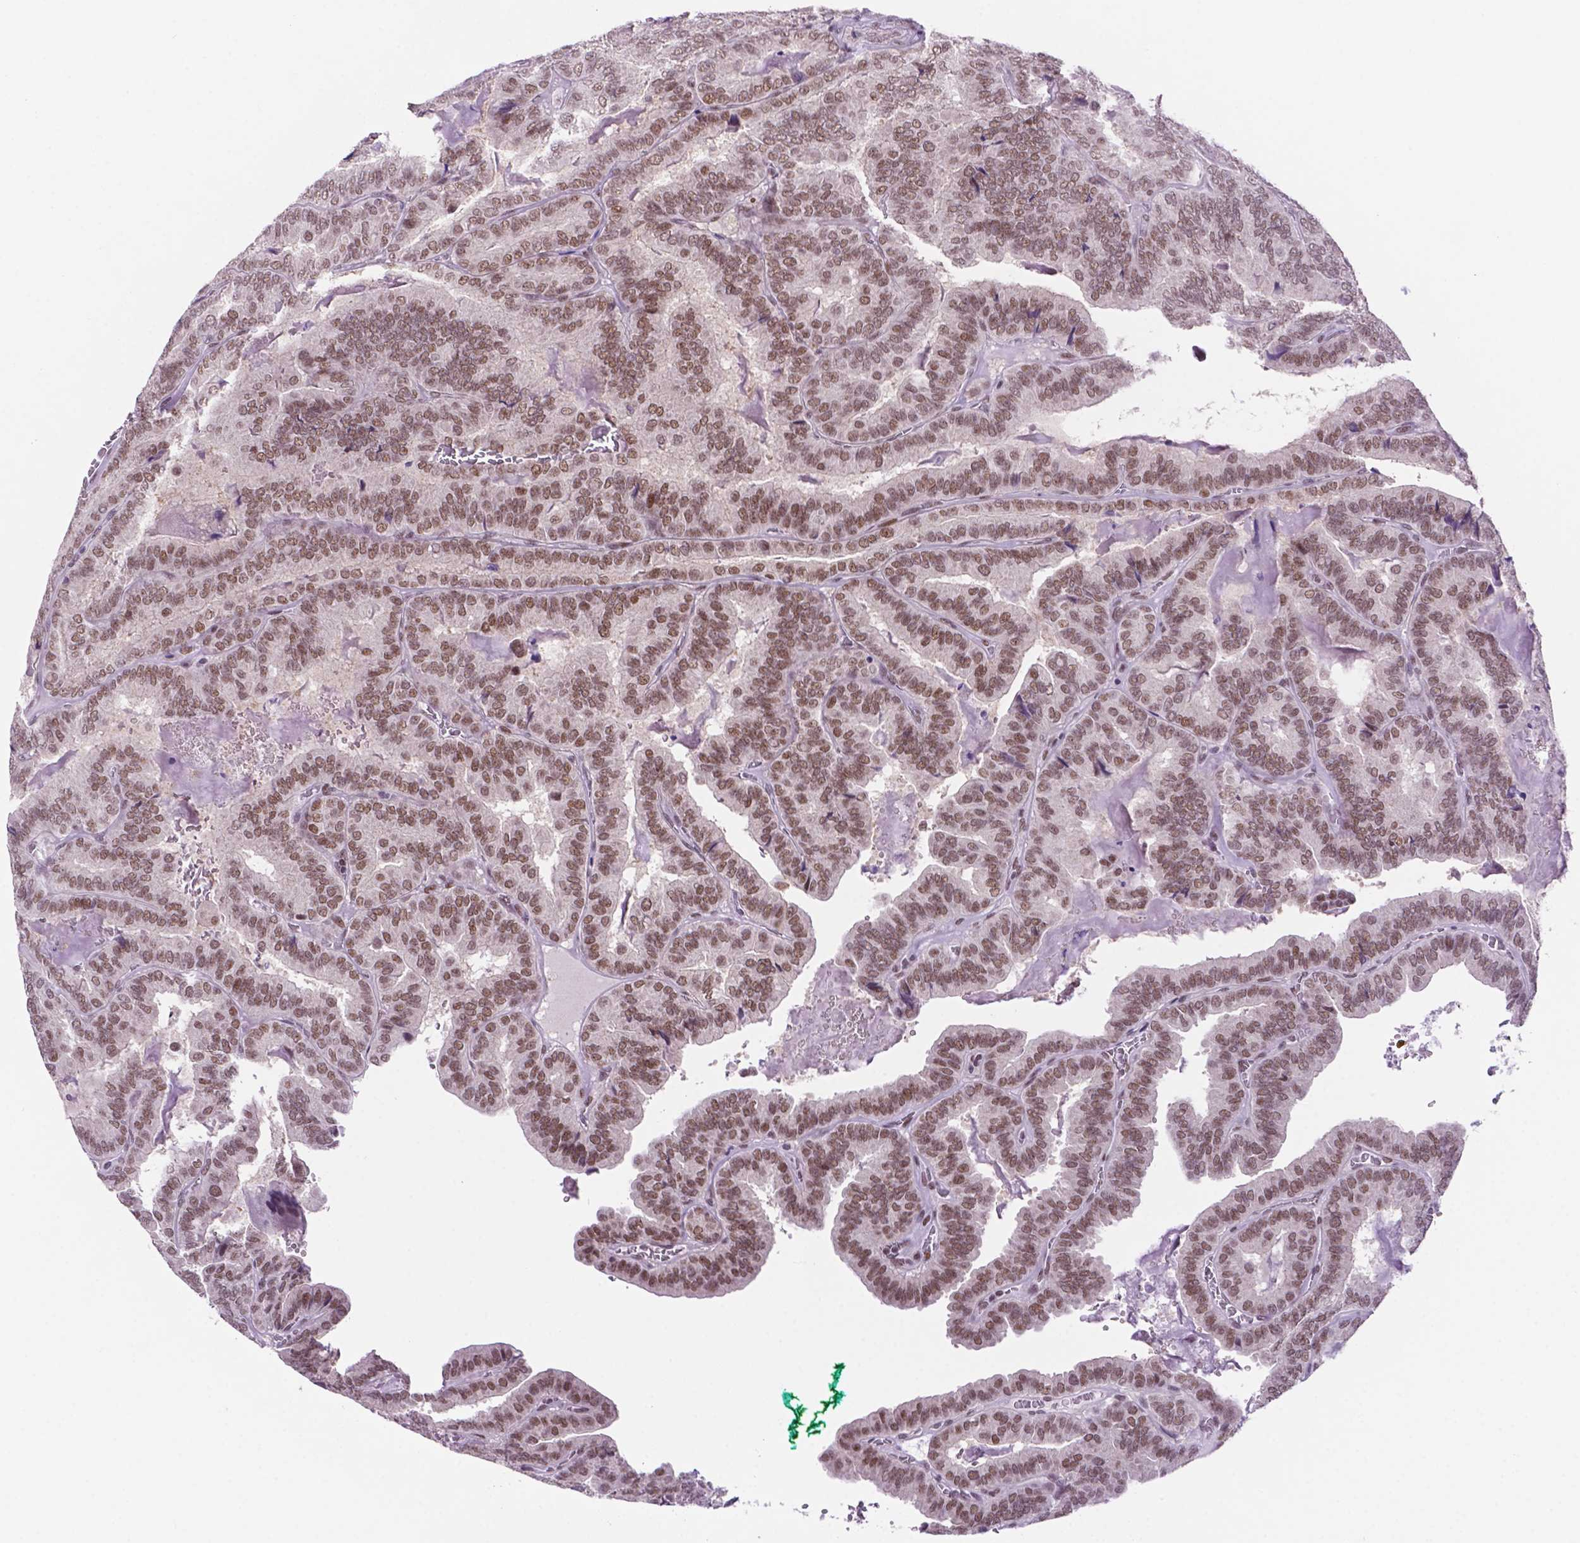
{"staining": {"intensity": "moderate", "quantity": ">75%", "location": "nuclear"}, "tissue": "thyroid cancer", "cell_type": "Tumor cells", "image_type": "cancer", "snomed": [{"axis": "morphology", "description": "Papillary adenocarcinoma, NOS"}, {"axis": "topography", "description": "Thyroid gland"}], "caption": "Thyroid papillary adenocarcinoma stained with DAB IHC exhibits medium levels of moderate nuclear expression in about >75% of tumor cells.", "gene": "NCOR1", "patient": {"sex": "female", "age": 75}}